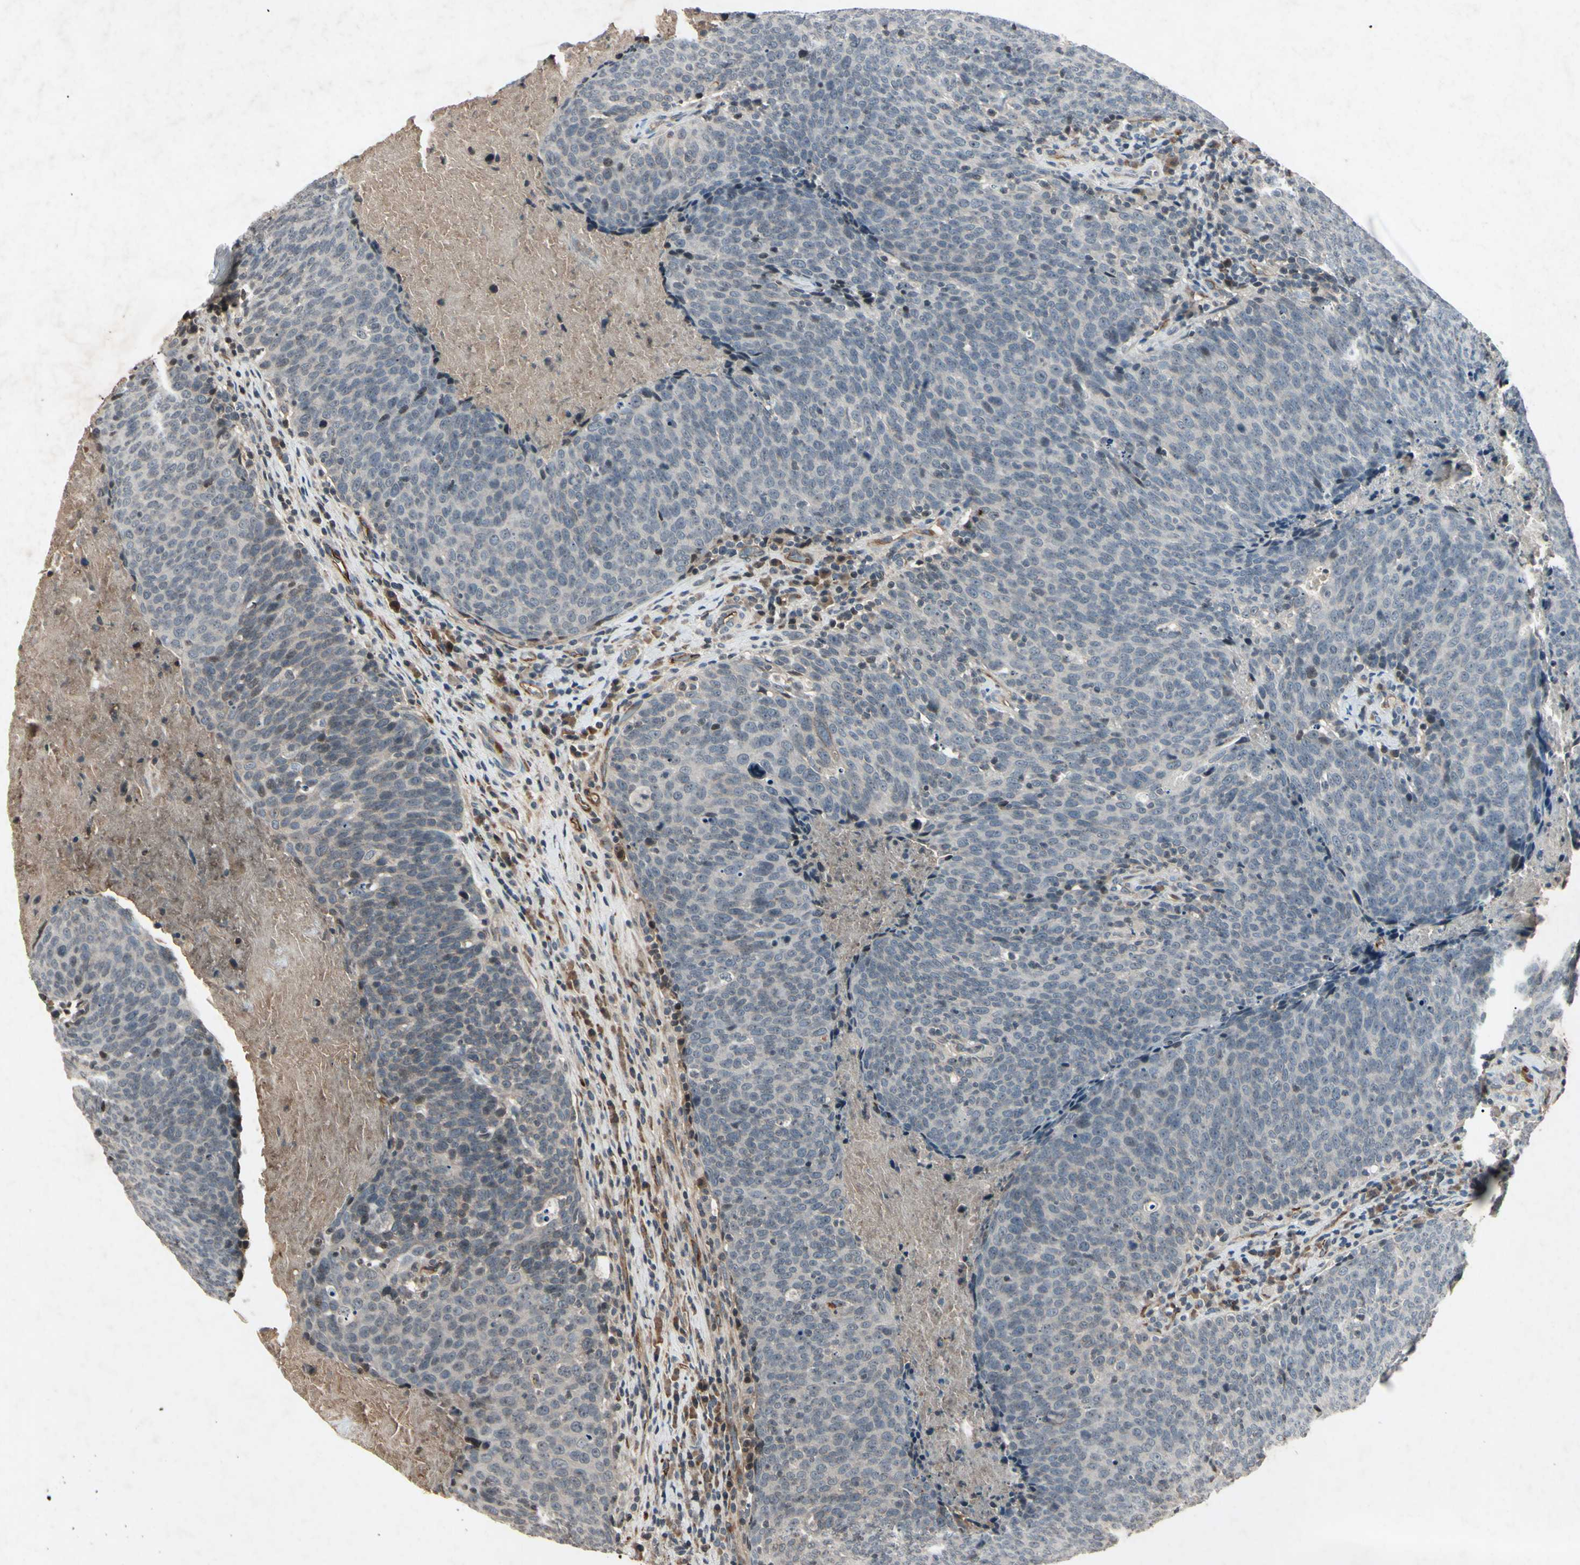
{"staining": {"intensity": "negative", "quantity": "none", "location": "none"}, "tissue": "head and neck cancer", "cell_type": "Tumor cells", "image_type": "cancer", "snomed": [{"axis": "morphology", "description": "Squamous cell carcinoma, NOS"}, {"axis": "morphology", "description": "Squamous cell carcinoma, metastatic, NOS"}, {"axis": "topography", "description": "Lymph node"}, {"axis": "topography", "description": "Head-Neck"}], "caption": "A micrograph of human head and neck cancer is negative for staining in tumor cells.", "gene": "AEBP1", "patient": {"sex": "male", "age": 62}}